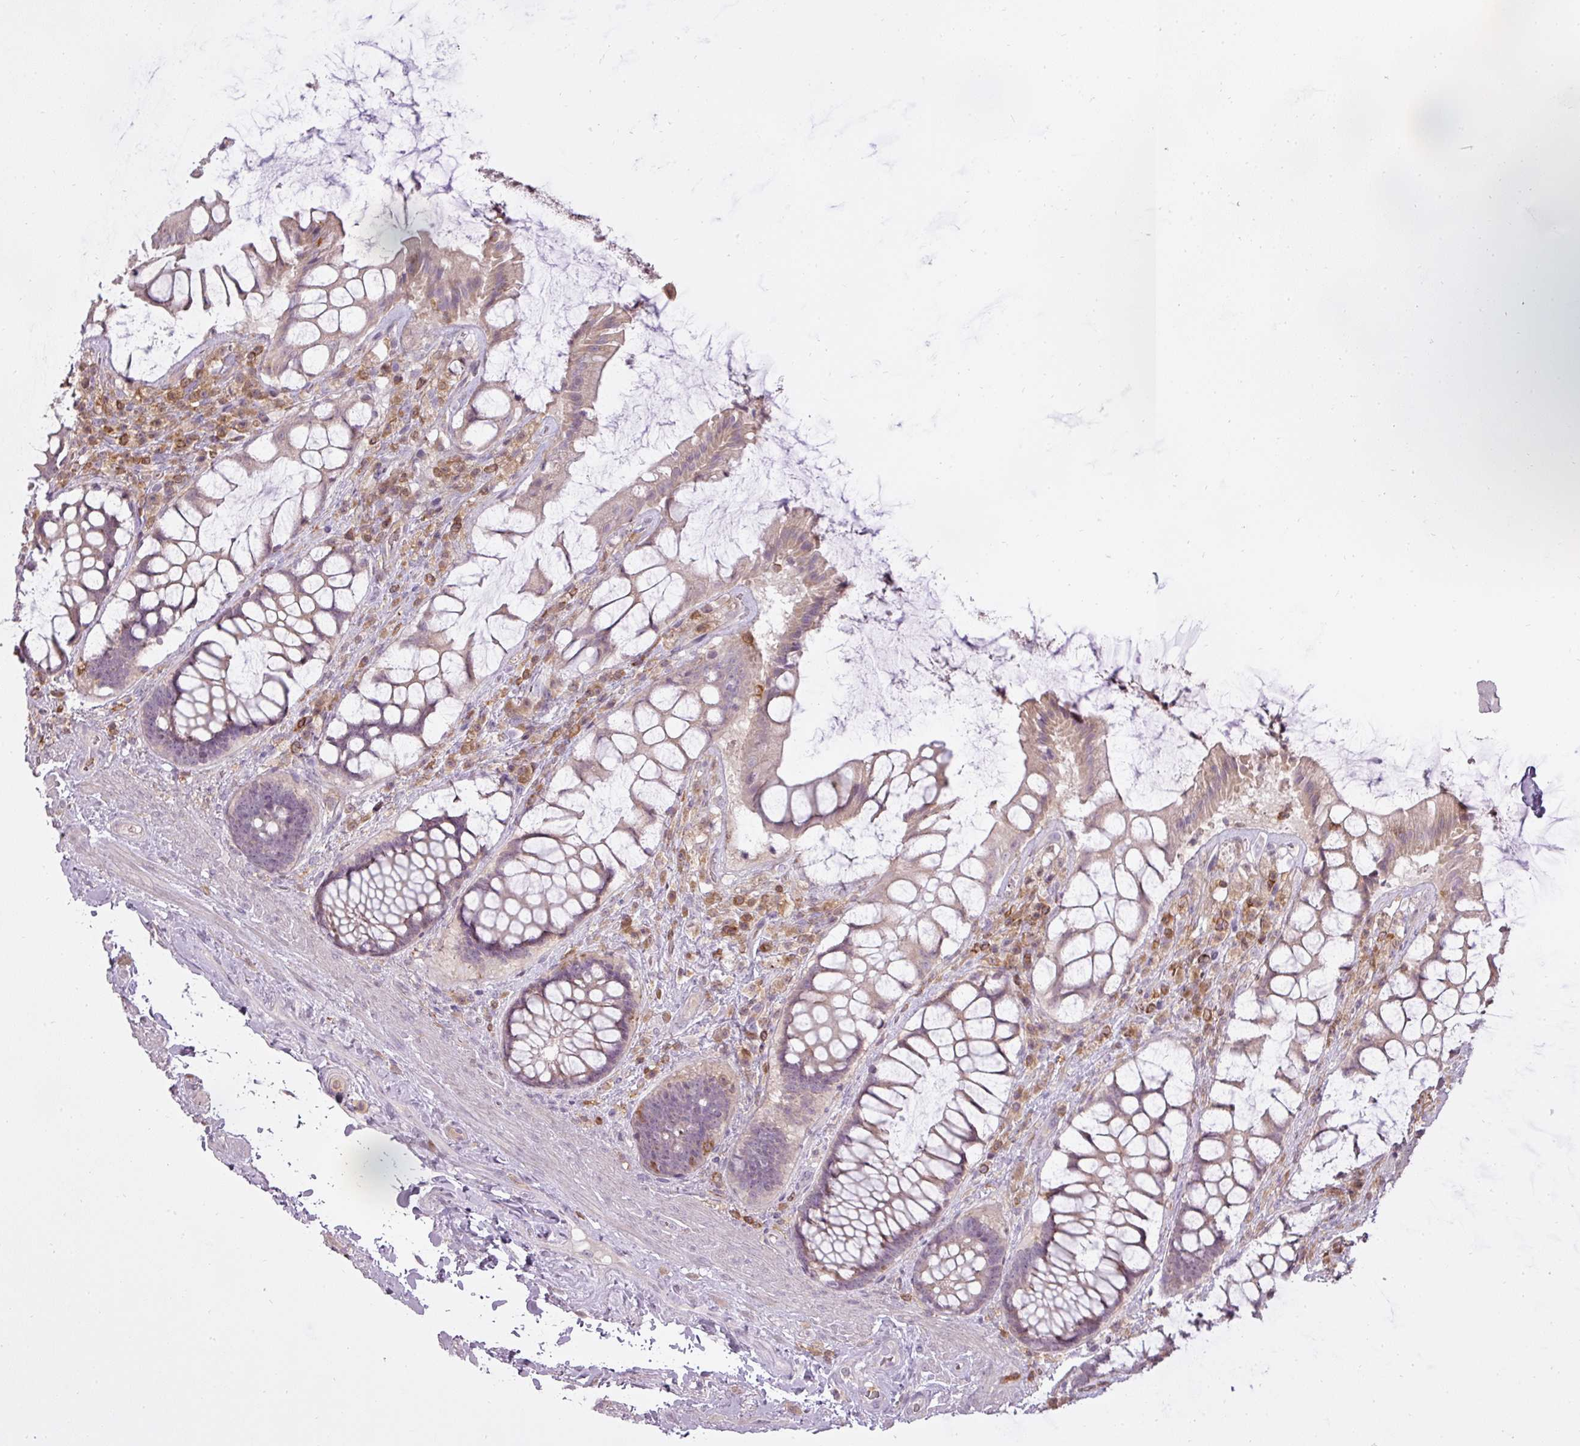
{"staining": {"intensity": "weak", "quantity": "25%-75%", "location": "cytoplasmic/membranous"}, "tissue": "rectum", "cell_type": "Glandular cells", "image_type": "normal", "snomed": [{"axis": "morphology", "description": "Normal tissue, NOS"}, {"axis": "topography", "description": "Rectum"}], "caption": "High-power microscopy captured an immunohistochemistry (IHC) histopathology image of unremarkable rectum, revealing weak cytoplasmic/membranous positivity in approximately 25%-75% of glandular cells.", "gene": "STK4", "patient": {"sex": "female", "age": 58}}